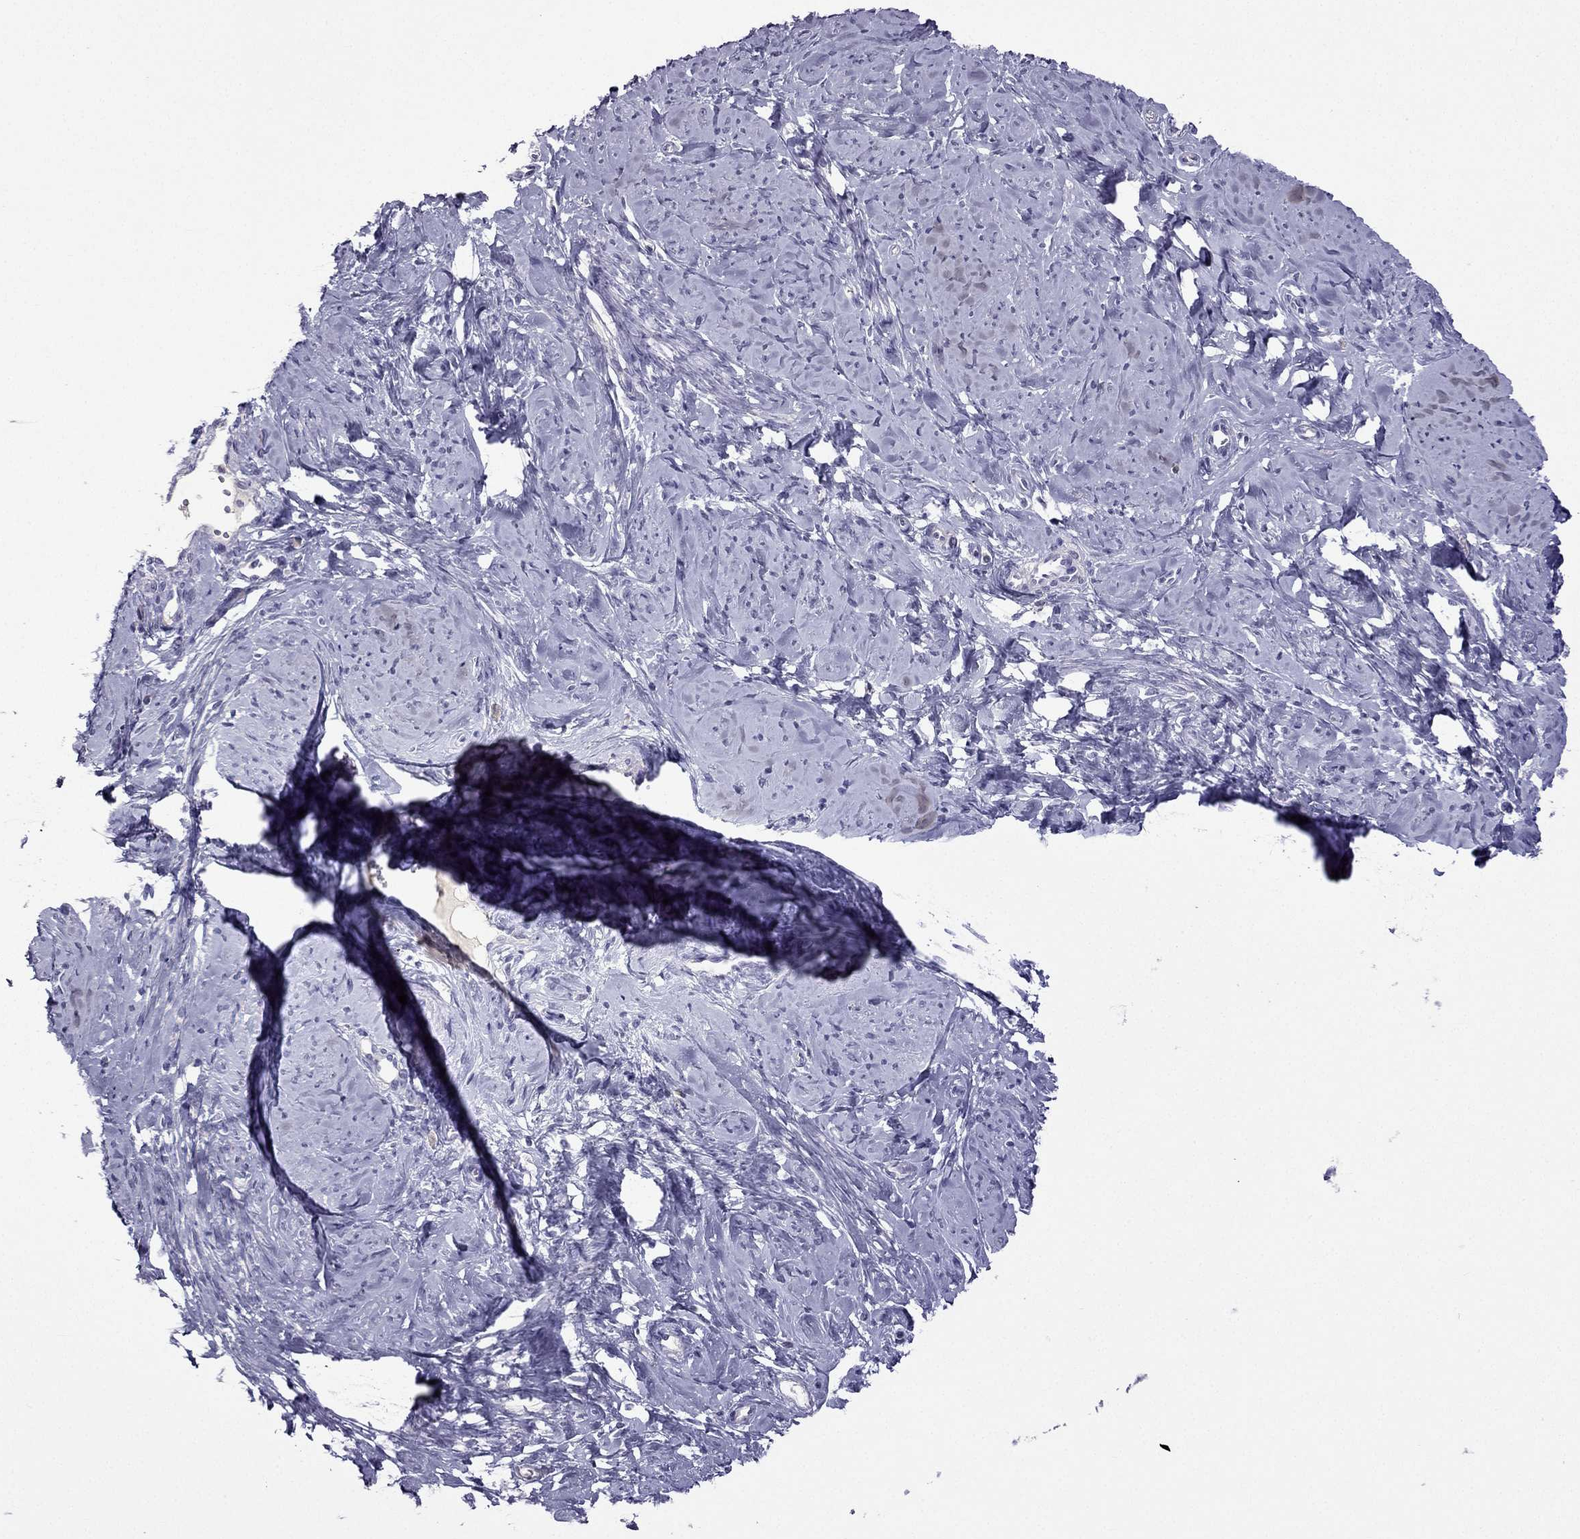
{"staining": {"intensity": "negative", "quantity": "none", "location": "none"}, "tissue": "smooth muscle", "cell_type": "Smooth muscle cells", "image_type": "normal", "snomed": [{"axis": "morphology", "description": "Normal tissue, NOS"}, {"axis": "topography", "description": "Smooth muscle"}], "caption": "Smooth muscle stained for a protein using immunohistochemistry shows no positivity smooth muscle cells.", "gene": "STOML3", "patient": {"sex": "female", "age": 48}}